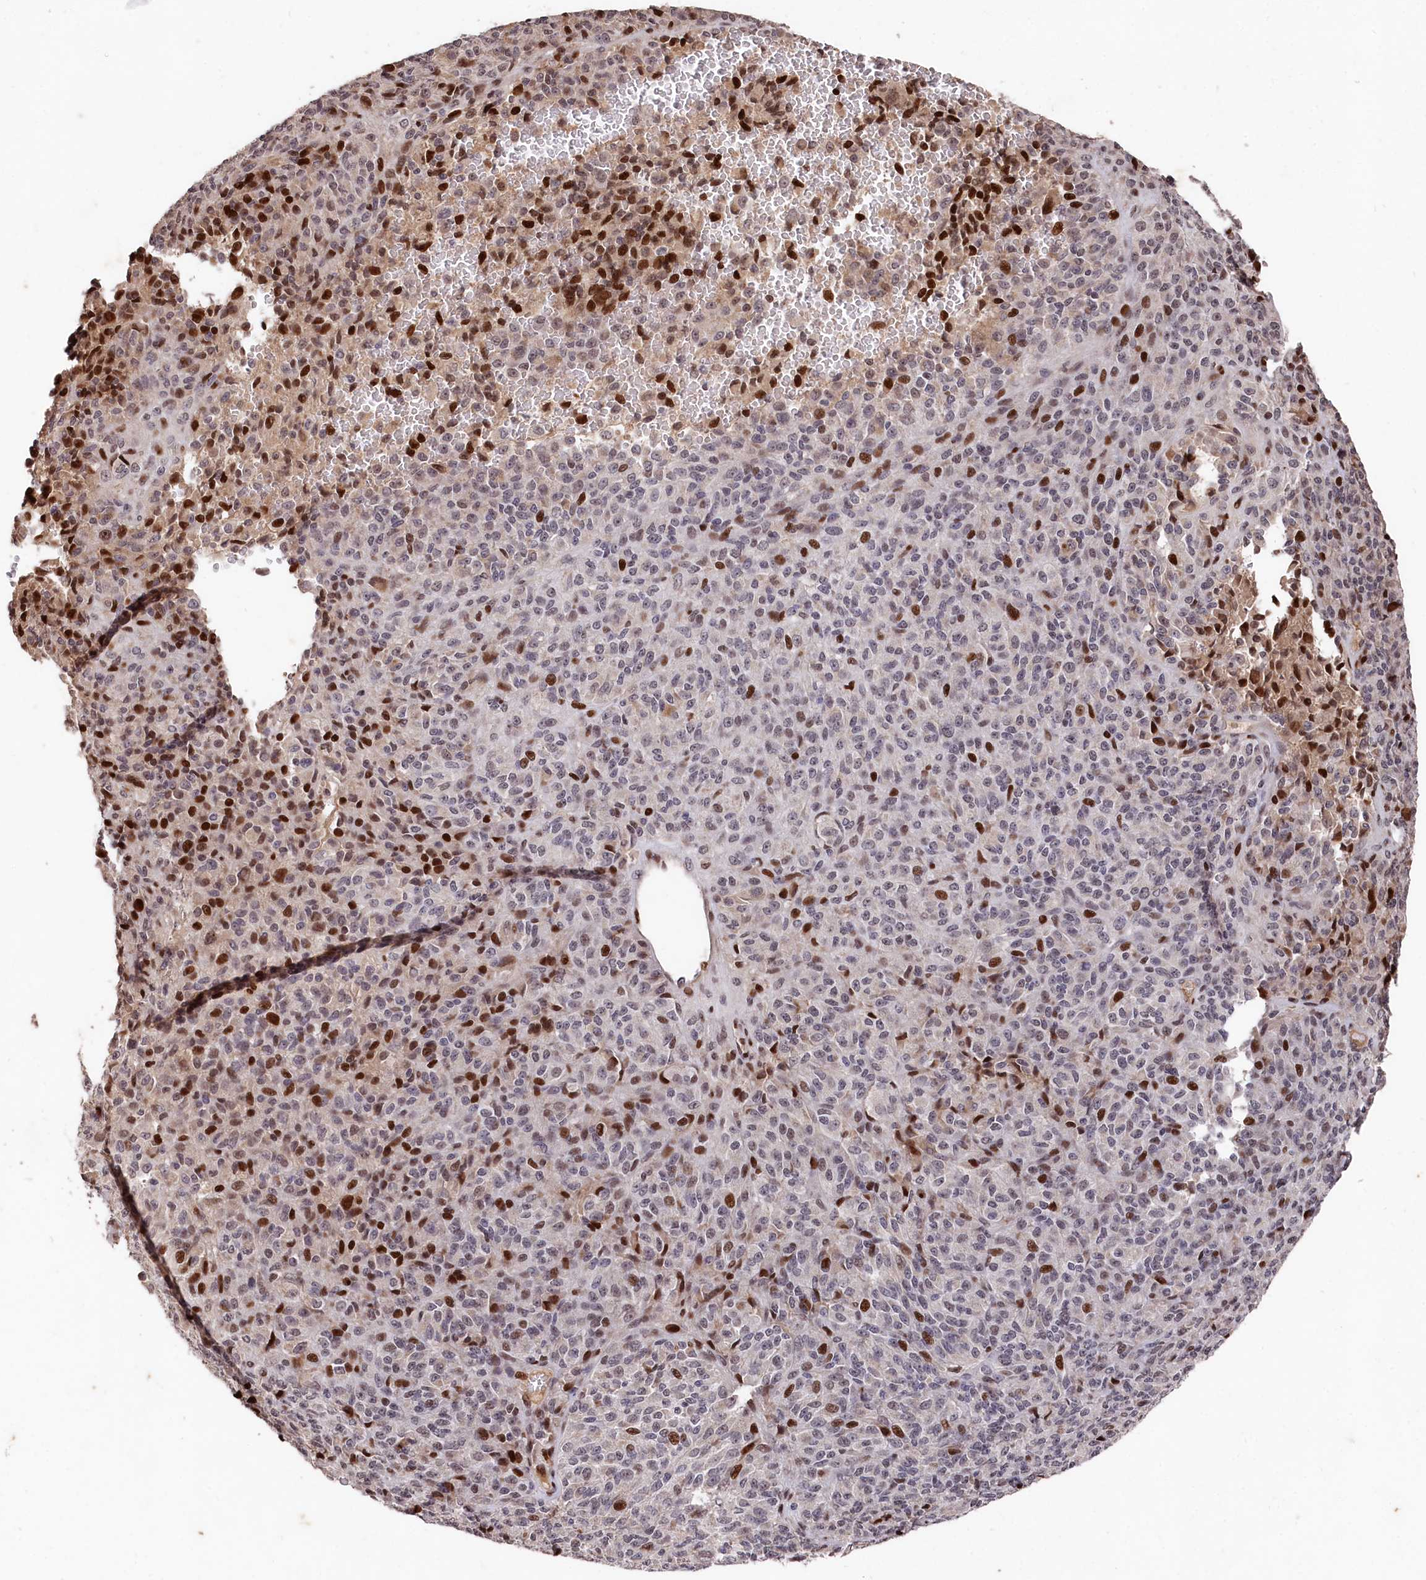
{"staining": {"intensity": "moderate", "quantity": "<25%", "location": "nuclear"}, "tissue": "melanoma", "cell_type": "Tumor cells", "image_type": "cancer", "snomed": [{"axis": "morphology", "description": "Malignant melanoma, Metastatic site"}, {"axis": "topography", "description": "Brain"}], "caption": "A photomicrograph showing moderate nuclear staining in about <25% of tumor cells in malignant melanoma (metastatic site), as visualized by brown immunohistochemical staining.", "gene": "MCF2L2", "patient": {"sex": "female", "age": 56}}